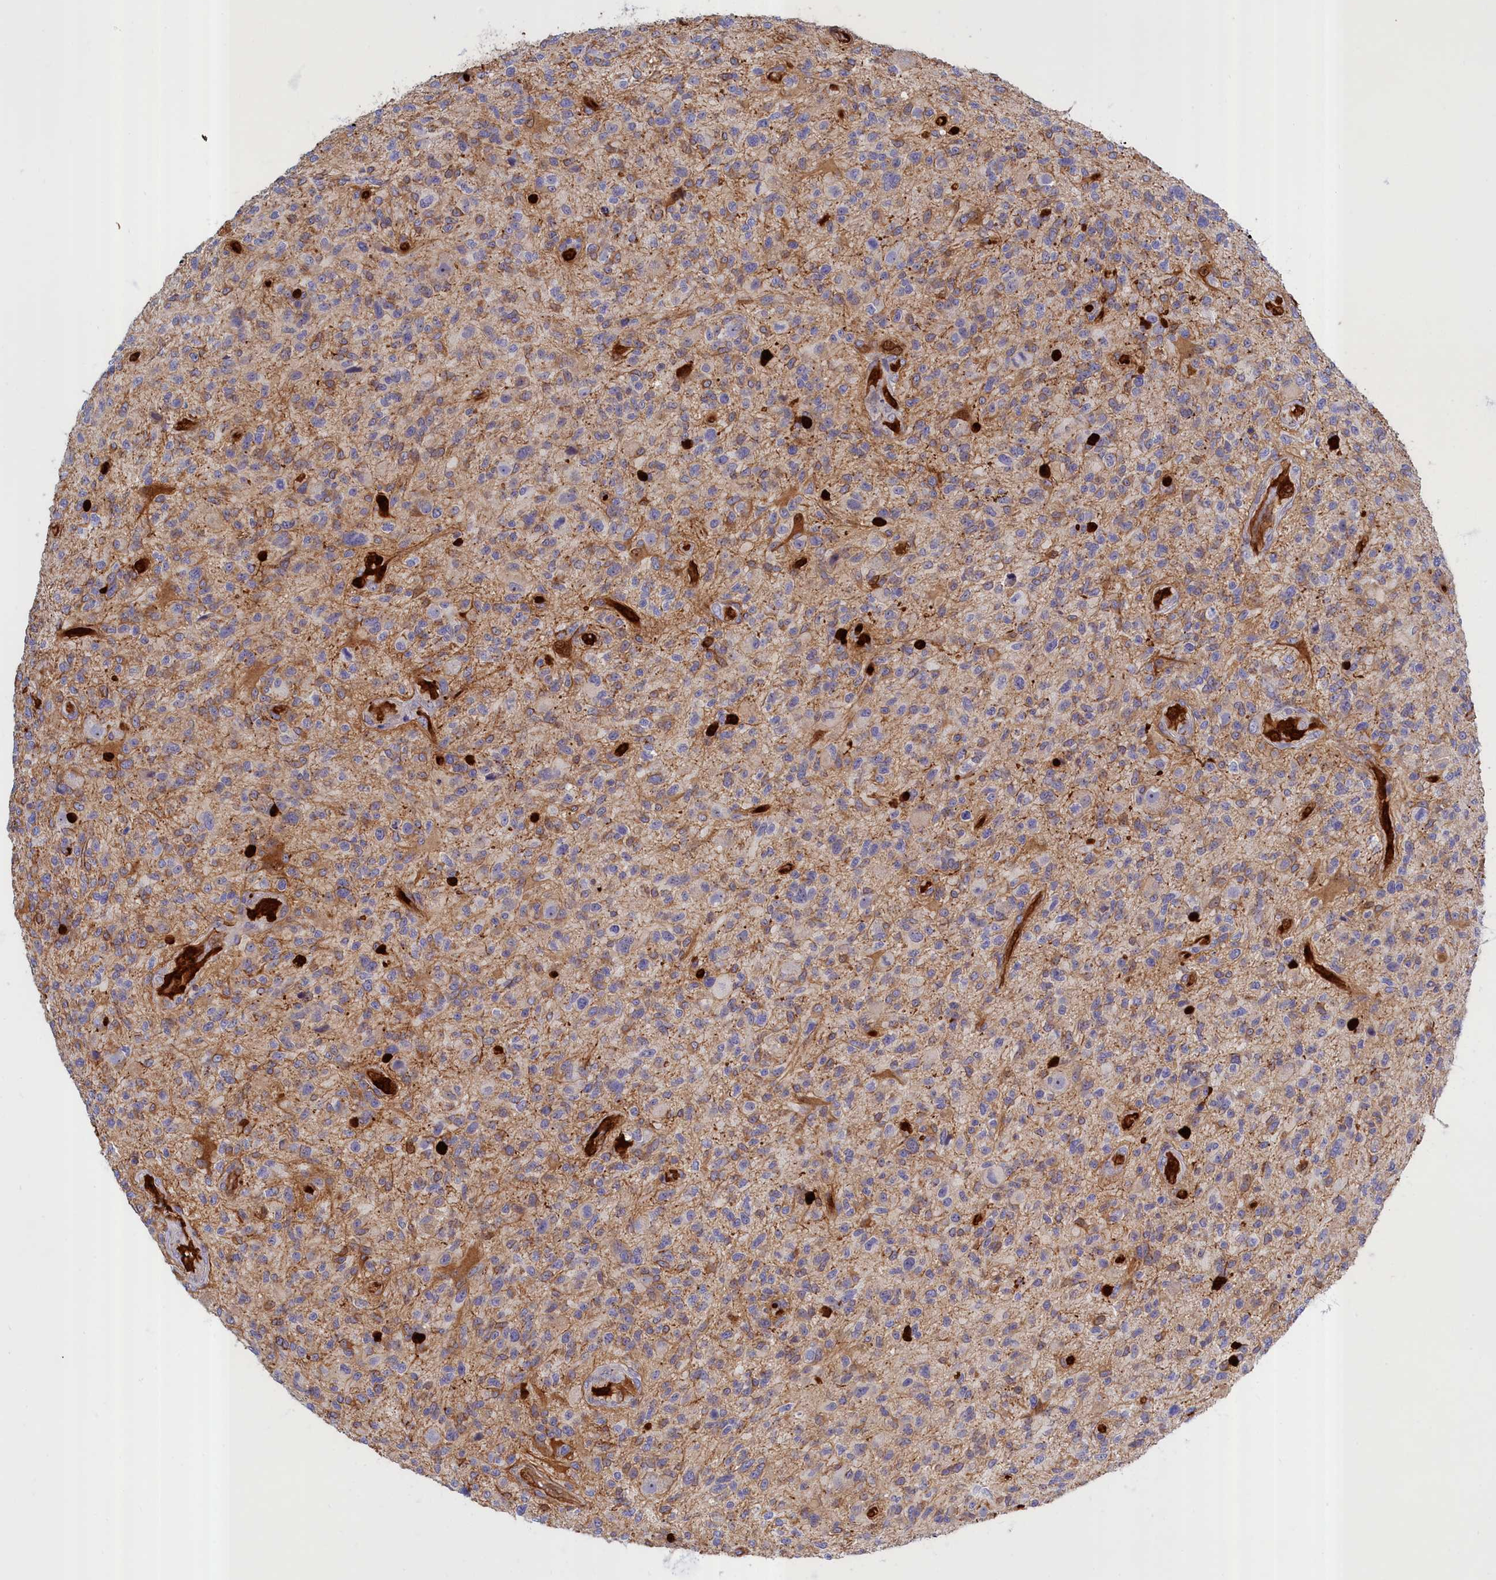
{"staining": {"intensity": "negative", "quantity": "none", "location": "none"}, "tissue": "glioma", "cell_type": "Tumor cells", "image_type": "cancer", "snomed": [{"axis": "morphology", "description": "Glioma, malignant, High grade"}, {"axis": "topography", "description": "Brain"}], "caption": "This photomicrograph is of malignant high-grade glioma stained with immunohistochemistry to label a protein in brown with the nuclei are counter-stained blue. There is no staining in tumor cells. The staining was performed using DAB (3,3'-diaminobenzidine) to visualize the protein expression in brown, while the nuclei were stained in blue with hematoxylin (Magnification: 20x).", "gene": "ABCC12", "patient": {"sex": "male", "age": 47}}